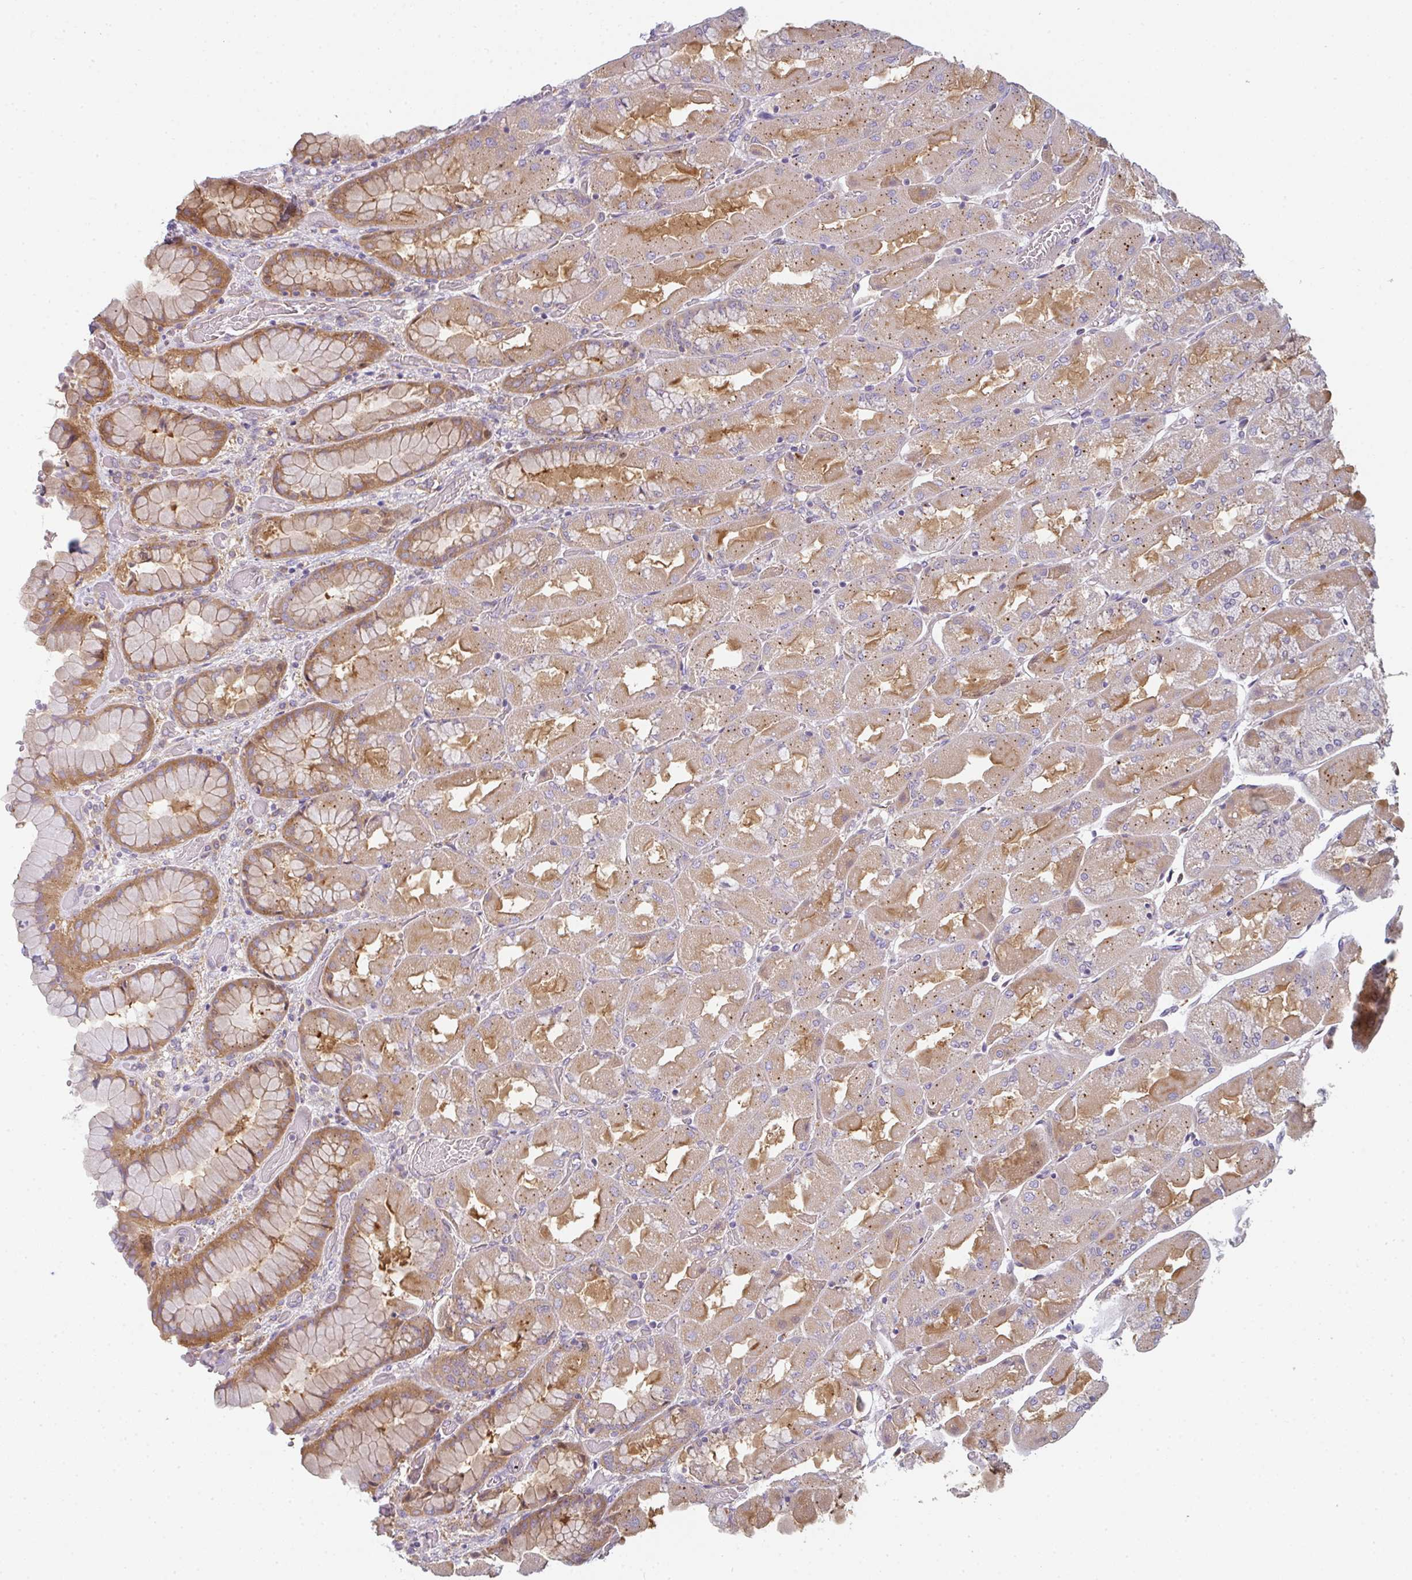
{"staining": {"intensity": "moderate", "quantity": ">75%", "location": "cytoplasmic/membranous"}, "tissue": "stomach", "cell_type": "Glandular cells", "image_type": "normal", "snomed": [{"axis": "morphology", "description": "Normal tissue, NOS"}, {"axis": "topography", "description": "Stomach"}], "caption": "Immunohistochemistry (IHC) of normal stomach shows medium levels of moderate cytoplasmic/membranous staining in about >75% of glandular cells.", "gene": "SNX5", "patient": {"sex": "female", "age": 61}}